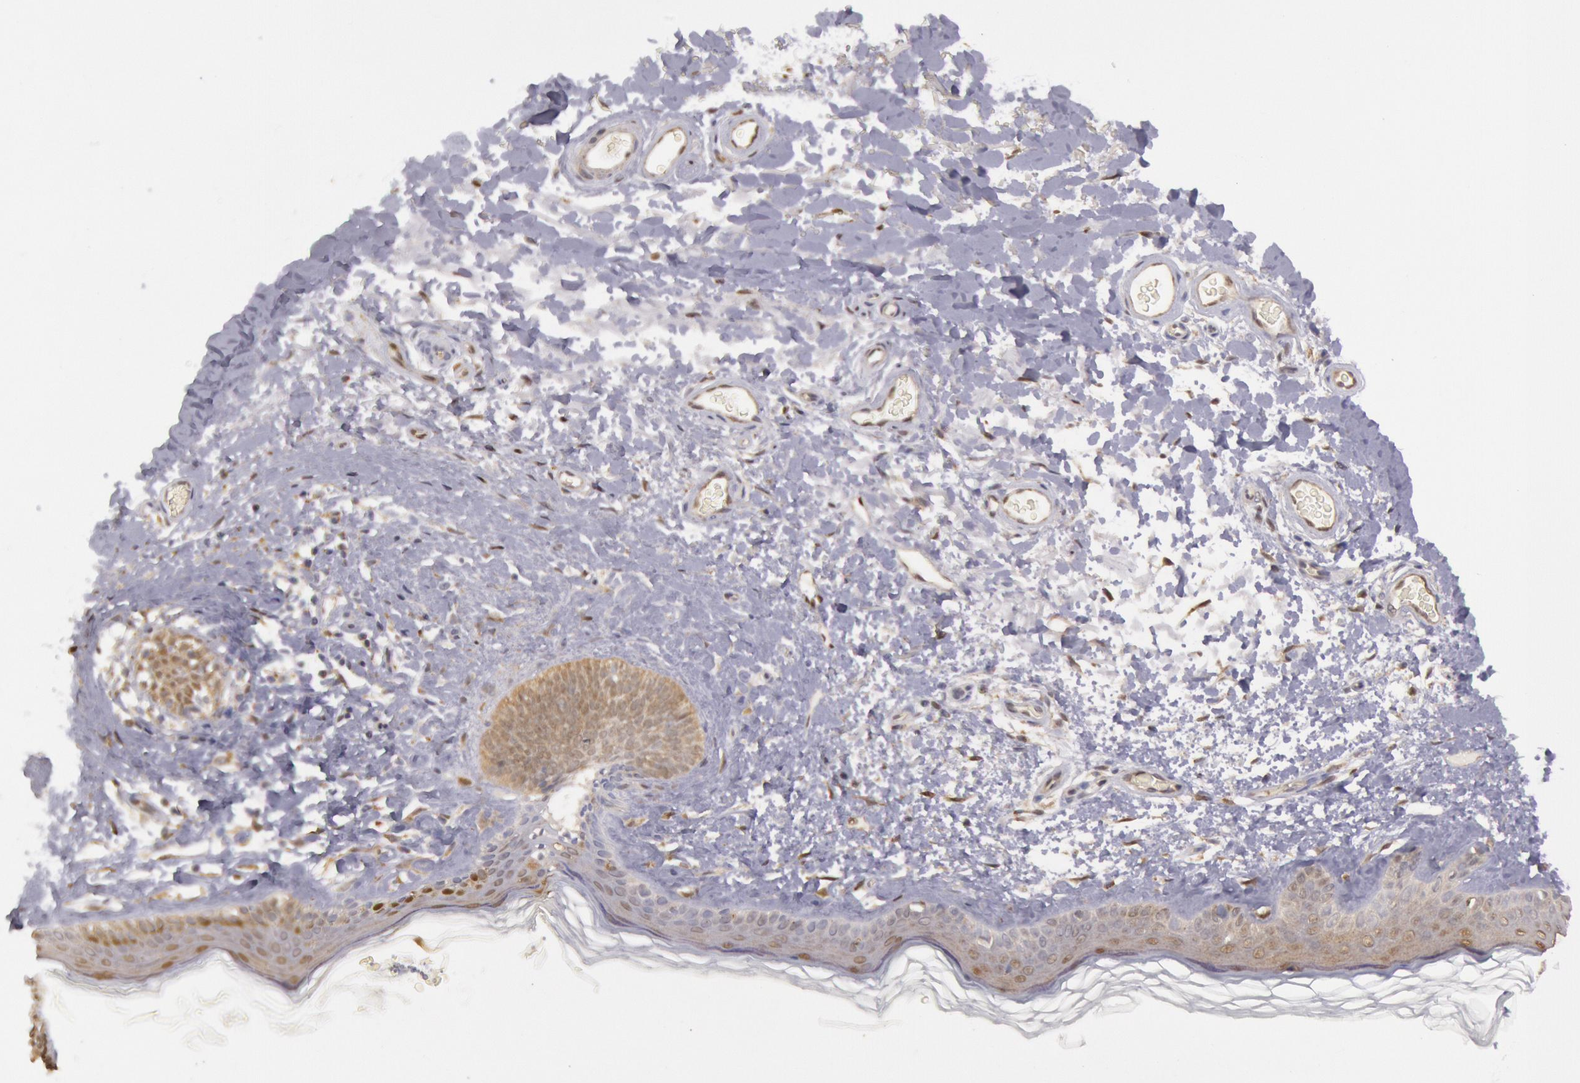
{"staining": {"intensity": "moderate", "quantity": ">75%", "location": "cytoplasmic/membranous"}, "tissue": "skin", "cell_type": "Fibroblasts", "image_type": "normal", "snomed": [{"axis": "morphology", "description": "Normal tissue, NOS"}, {"axis": "topography", "description": "Skin"}], "caption": "Moderate cytoplasmic/membranous positivity for a protein is appreciated in approximately >75% of fibroblasts of benign skin using immunohistochemistry.", "gene": "MPST", "patient": {"sex": "male", "age": 63}}